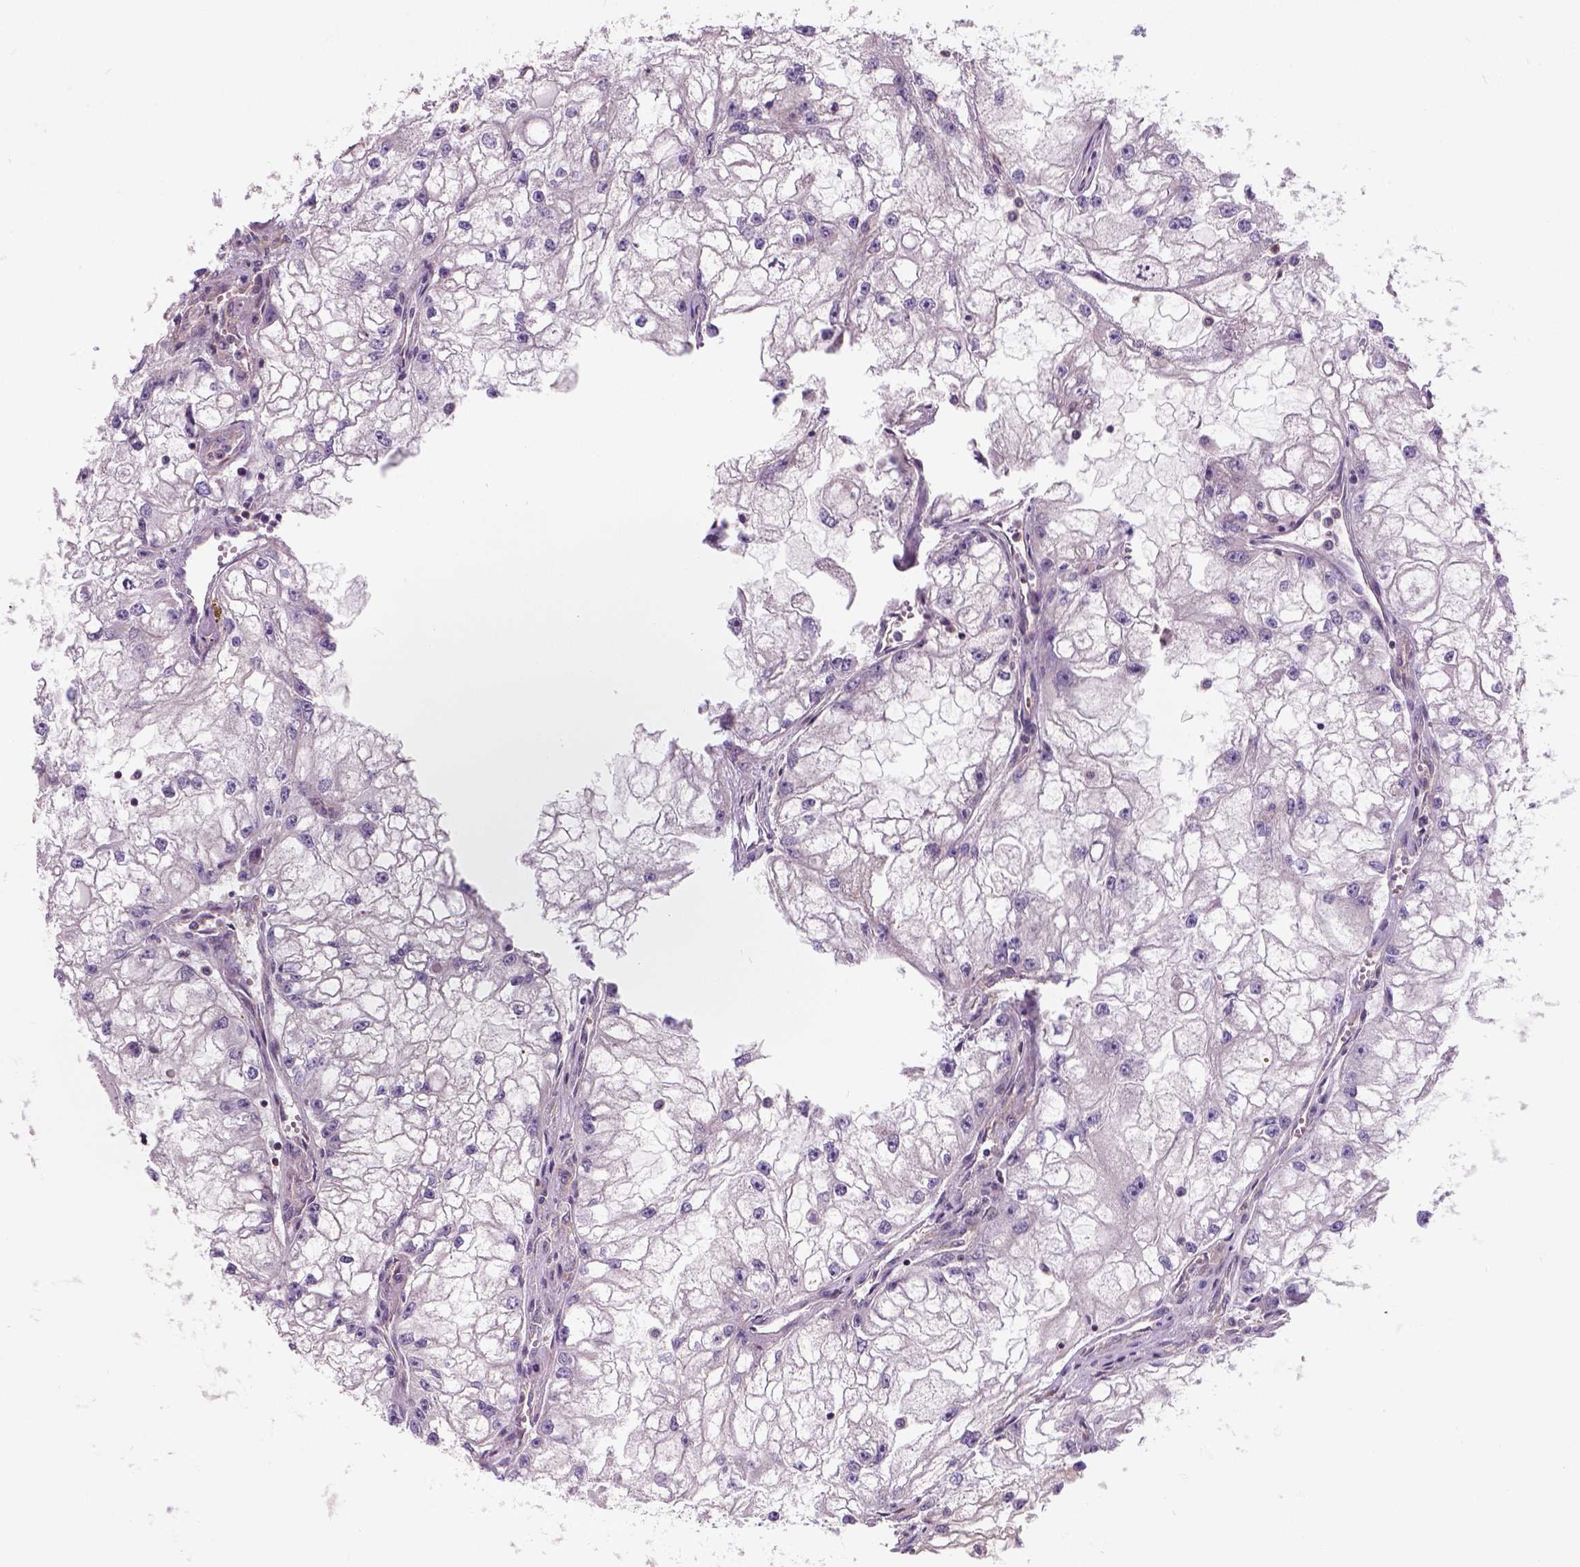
{"staining": {"intensity": "weak", "quantity": "25%-75%", "location": "cytoplasmic/membranous"}, "tissue": "renal cancer", "cell_type": "Tumor cells", "image_type": "cancer", "snomed": [{"axis": "morphology", "description": "Adenocarcinoma, NOS"}, {"axis": "topography", "description": "Kidney"}], "caption": "Renal adenocarcinoma was stained to show a protein in brown. There is low levels of weak cytoplasmic/membranous positivity in approximately 25%-75% of tumor cells.", "gene": "CRACR2A", "patient": {"sex": "male", "age": 59}}